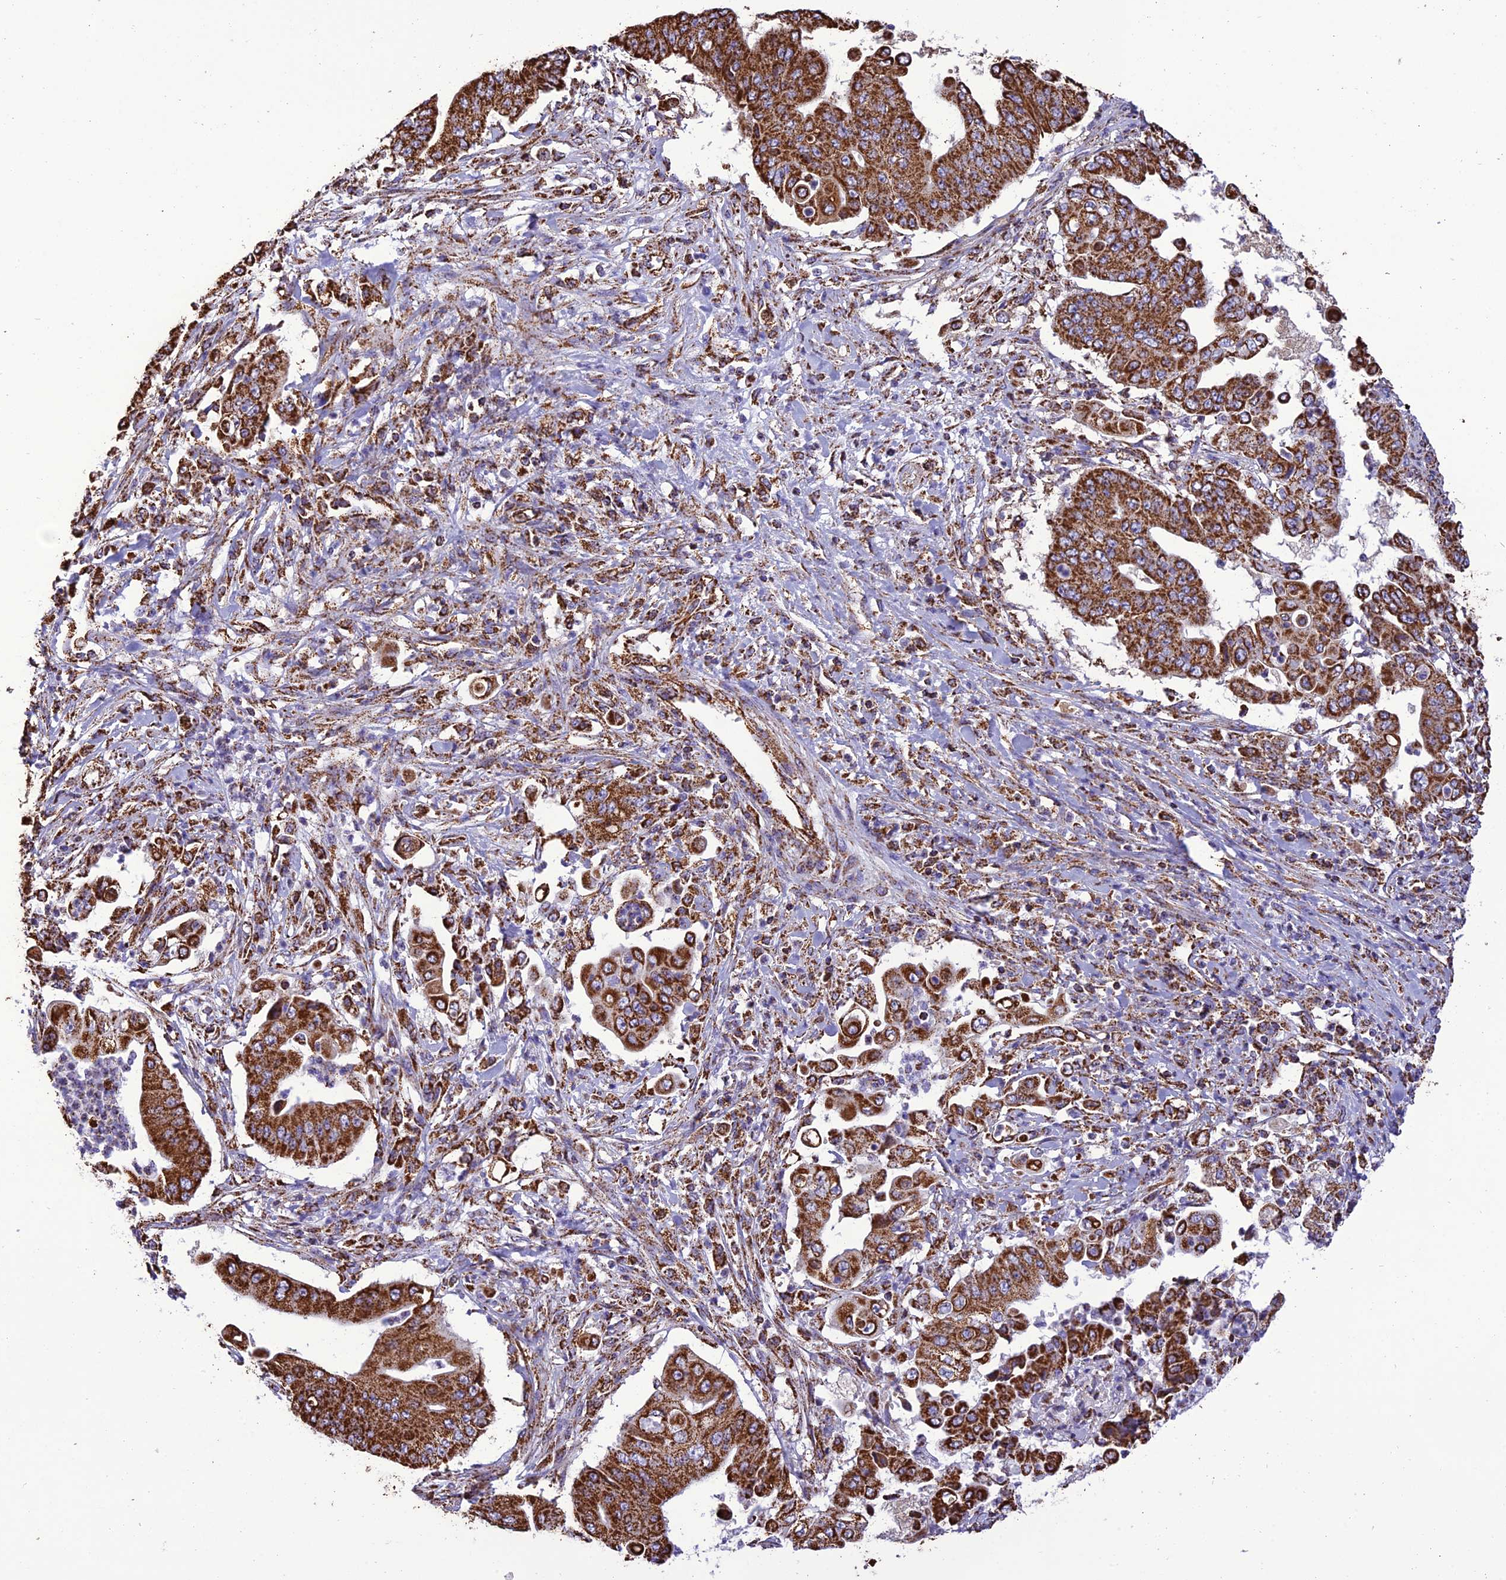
{"staining": {"intensity": "strong", "quantity": ">75%", "location": "cytoplasmic/membranous"}, "tissue": "pancreatic cancer", "cell_type": "Tumor cells", "image_type": "cancer", "snomed": [{"axis": "morphology", "description": "Adenocarcinoma, NOS"}, {"axis": "topography", "description": "Pancreas"}], "caption": "Immunohistochemistry (IHC) micrograph of neoplastic tissue: human adenocarcinoma (pancreatic) stained using immunohistochemistry (IHC) shows high levels of strong protein expression localized specifically in the cytoplasmic/membranous of tumor cells, appearing as a cytoplasmic/membranous brown color.", "gene": "NDUFAF1", "patient": {"sex": "female", "age": 77}}